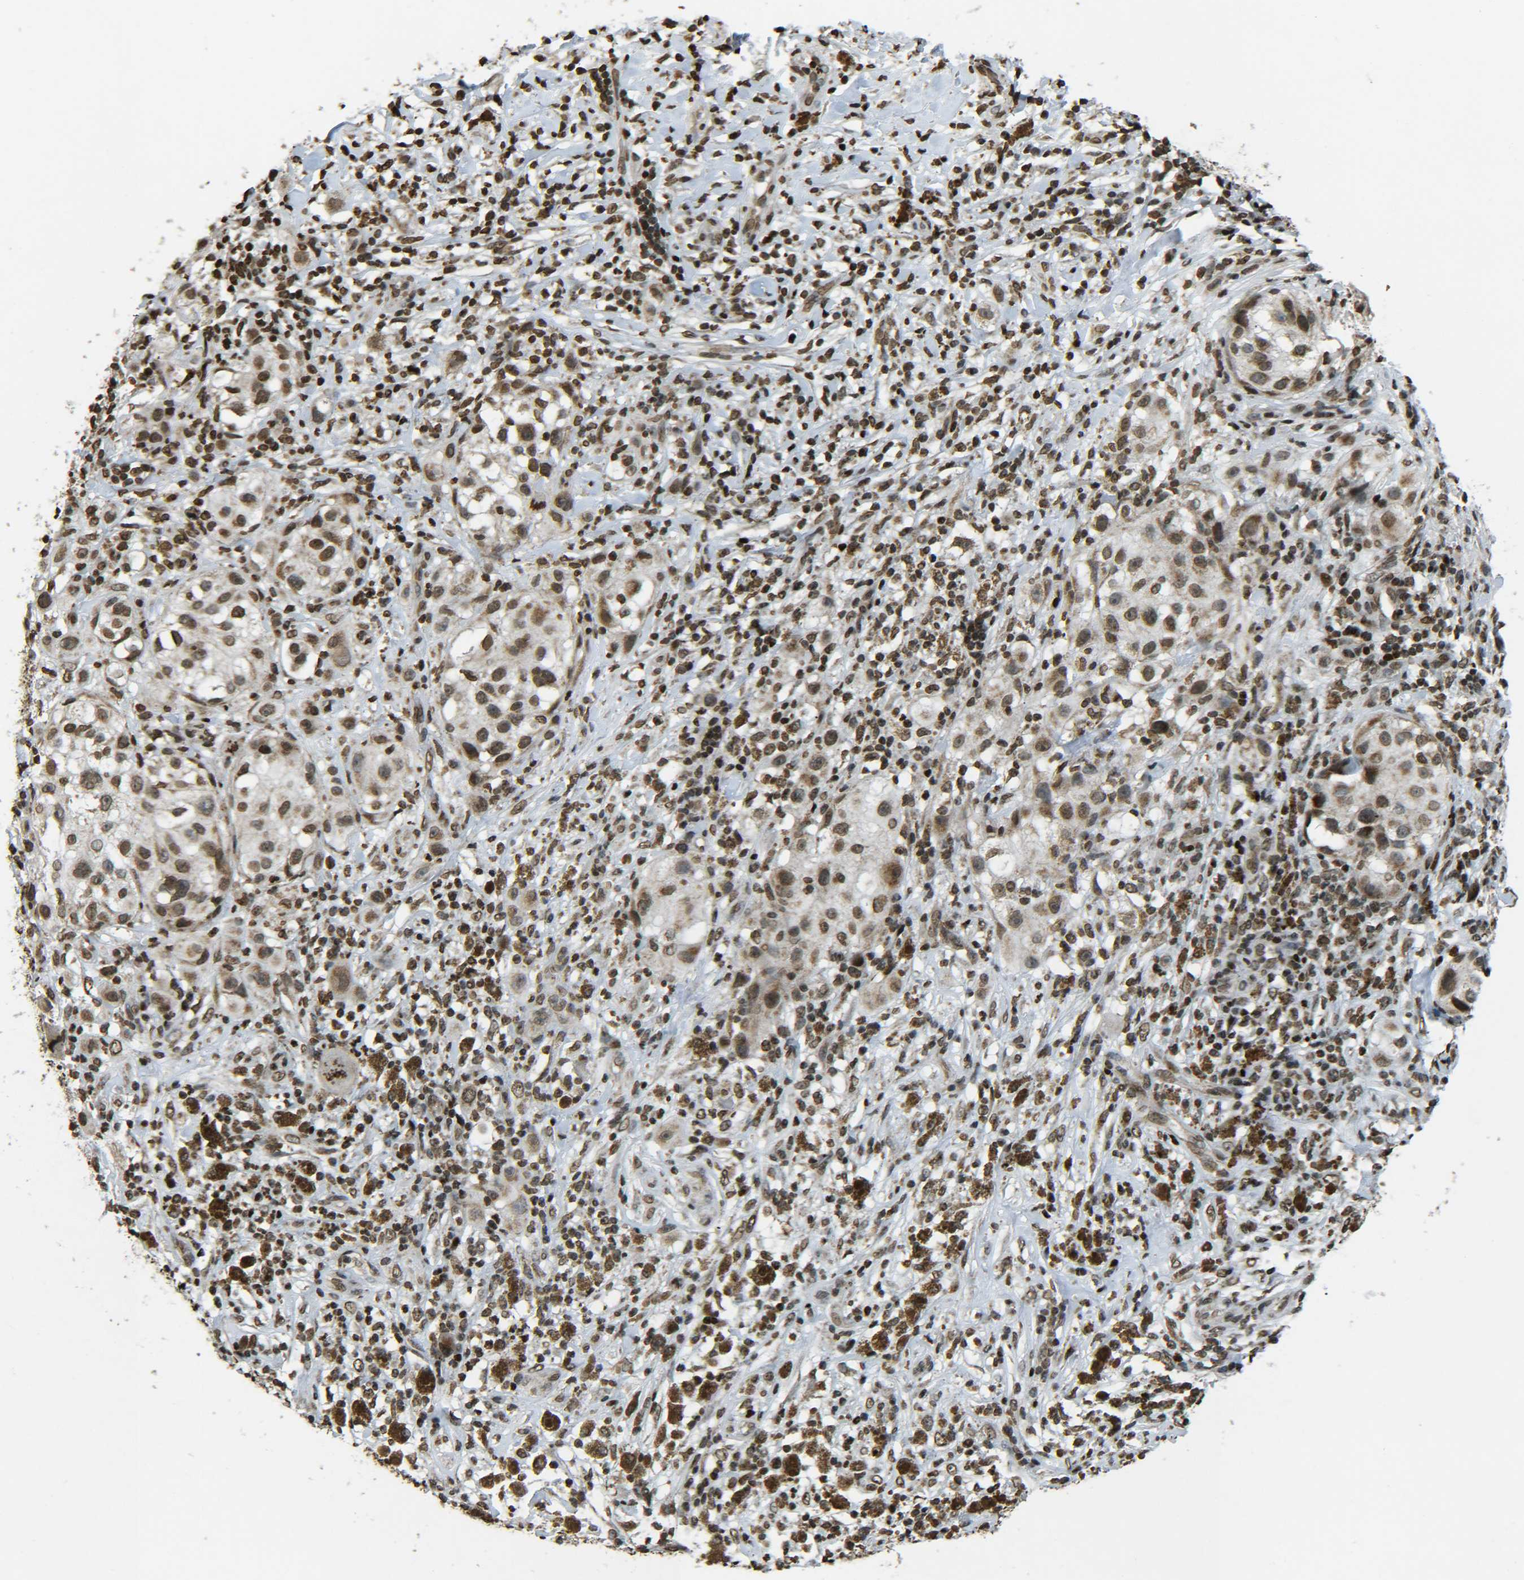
{"staining": {"intensity": "moderate", "quantity": ">75%", "location": "nuclear"}, "tissue": "melanoma", "cell_type": "Tumor cells", "image_type": "cancer", "snomed": [{"axis": "morphology", "description": "Necrosis, NOS"}, {"axis": "morphology", "description": "Malignant melanoma, NOS"}, {"axis": "topography", "description": "Skin"}], "caption": "This micrograph shows malignant melanoma stained with IHC to label a protein in brown. The nuclear of tumor cells show moderate positivity for the protein. Nuclei are counter-stained blue.", "gene": "NEUROG2", "patient": {"sex": "female", "age": 87}}